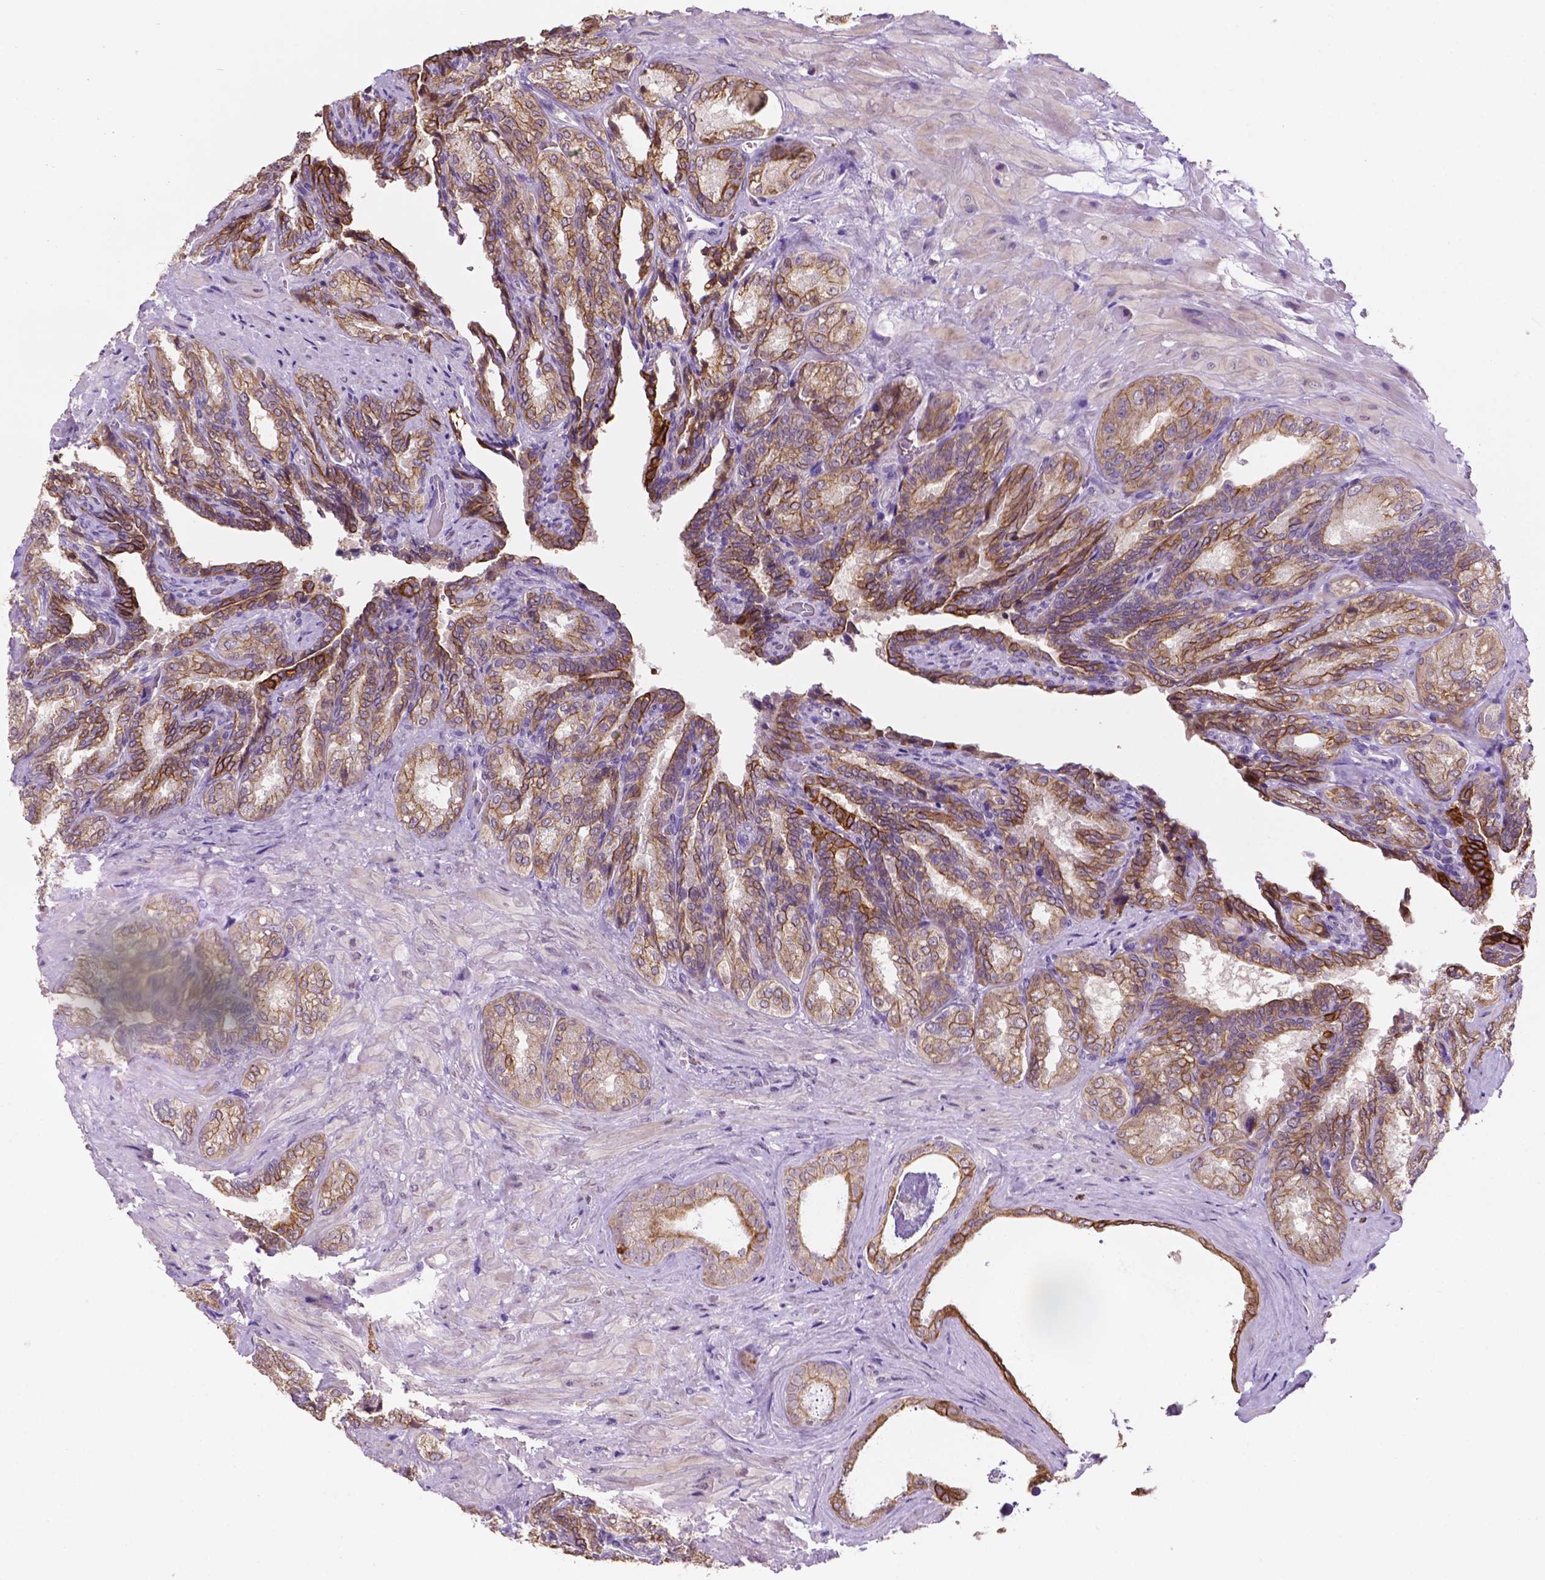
{"staining": {"intensity": "moderate", "quantity": ">75%", "location": "cytoplasmic/membranous"}, "tissue": "seminal vesicle", "cell_type": "Glandular cells", "image_type": "normal", "snomed": [{"axis": "morphology", "description": "Normal tissue, NOS"}, {"axis": "topography", "description": "Seminal veicle"}], "caption": "This image exhibits IHC staining of unremarkable human seminal vesicle, with medium moderate cytoplasmic/membranous staining in approximately >75% of glandular cells.", "gene": "SHLD3", "patient": {"sex": "male", "age": 68}}